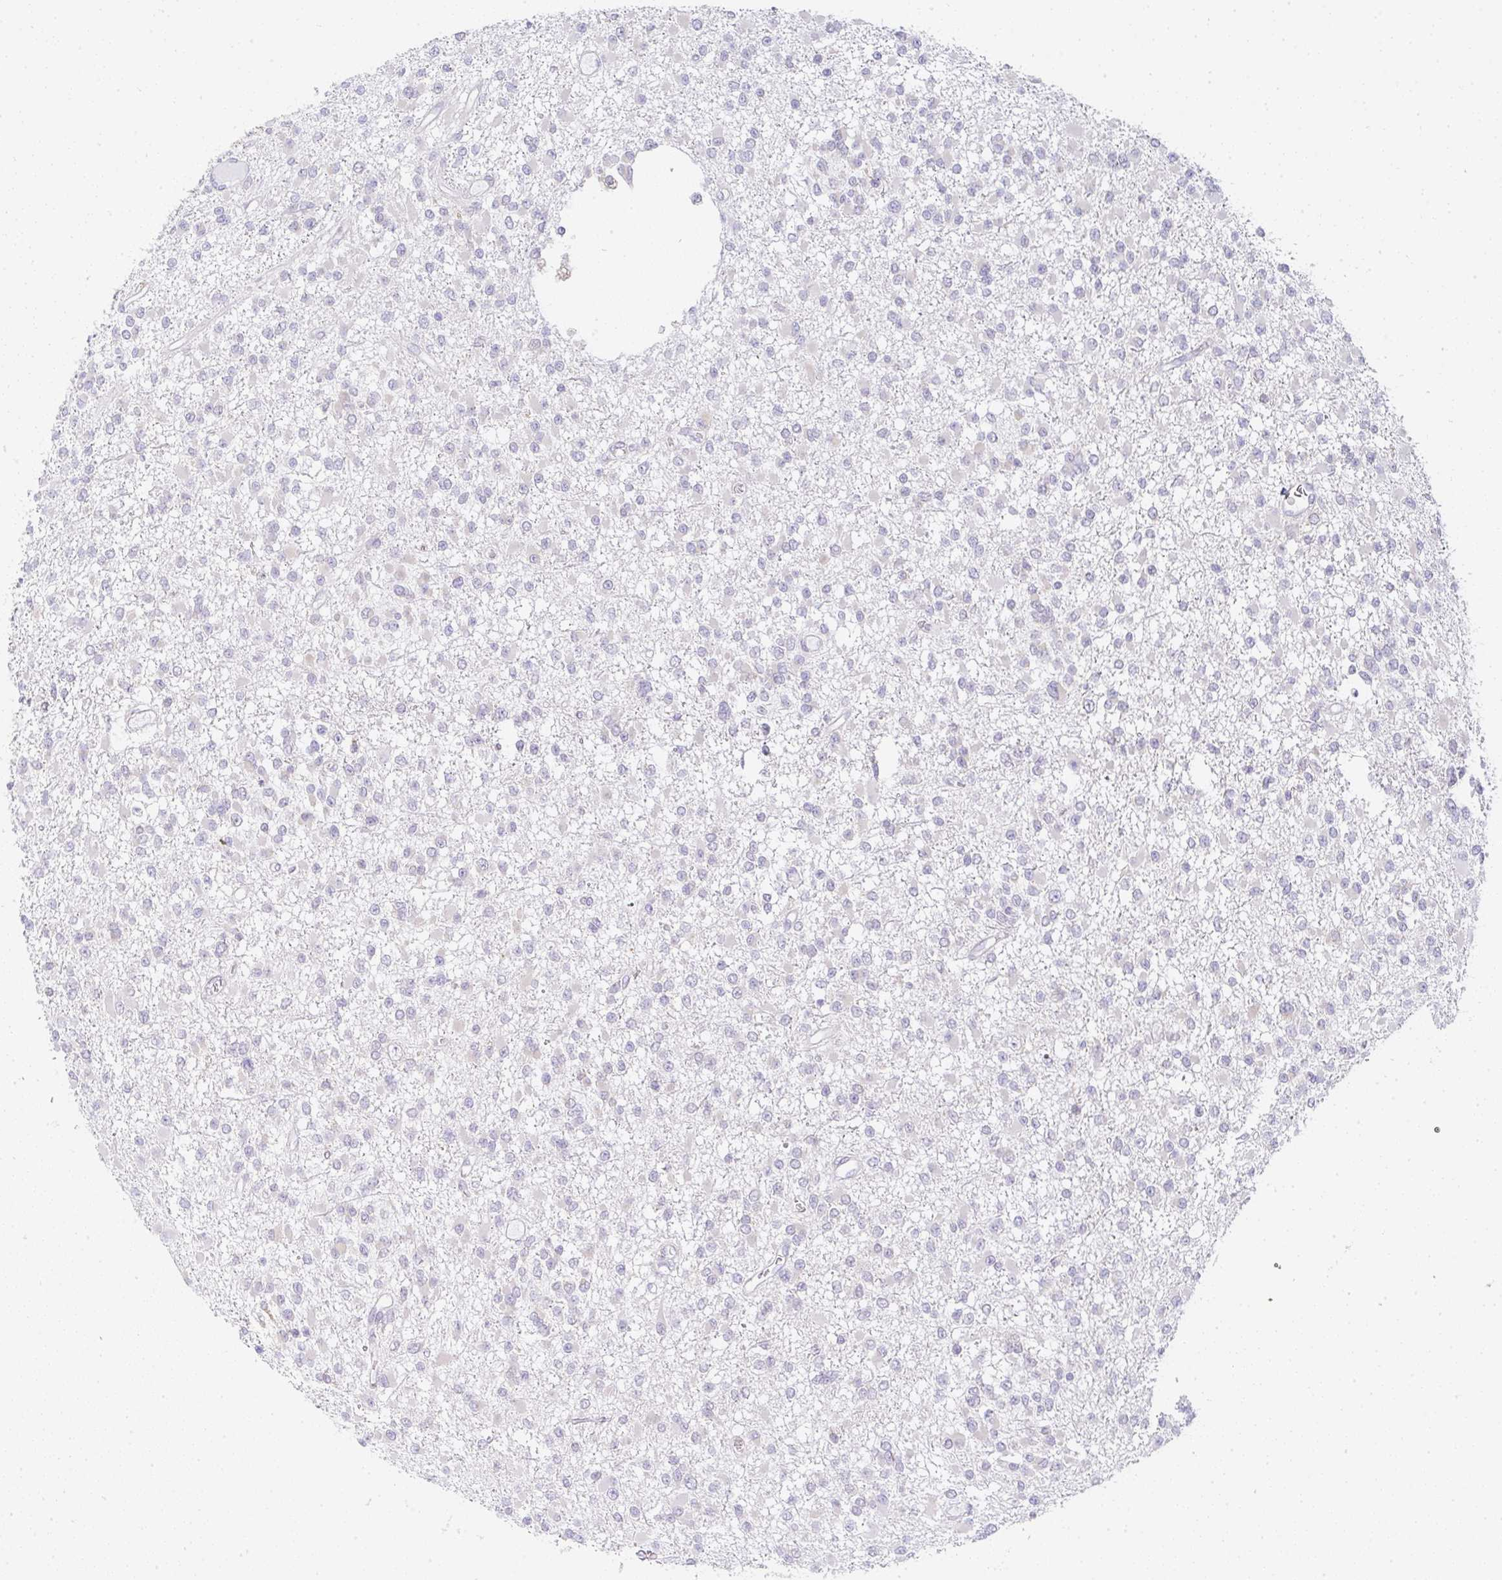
{"staining": {"intensity": "negative", "quantity": "none", "location": "none"}, "tissue": "glioma", "cell_type": "Tumor cells", "image_type": "cancer", "snomed": [{"axis": "morphology", "description": "Glioma, malignant, Low grade"}, {"axis": "topography", "description": "Brain"}], "caption": "Glioma stained for a protein using immunohistochemistry (IHC) reveals no expression tumor cells.", "gene": "DERL2", "patient": {"sex": "female", "age": 22}}